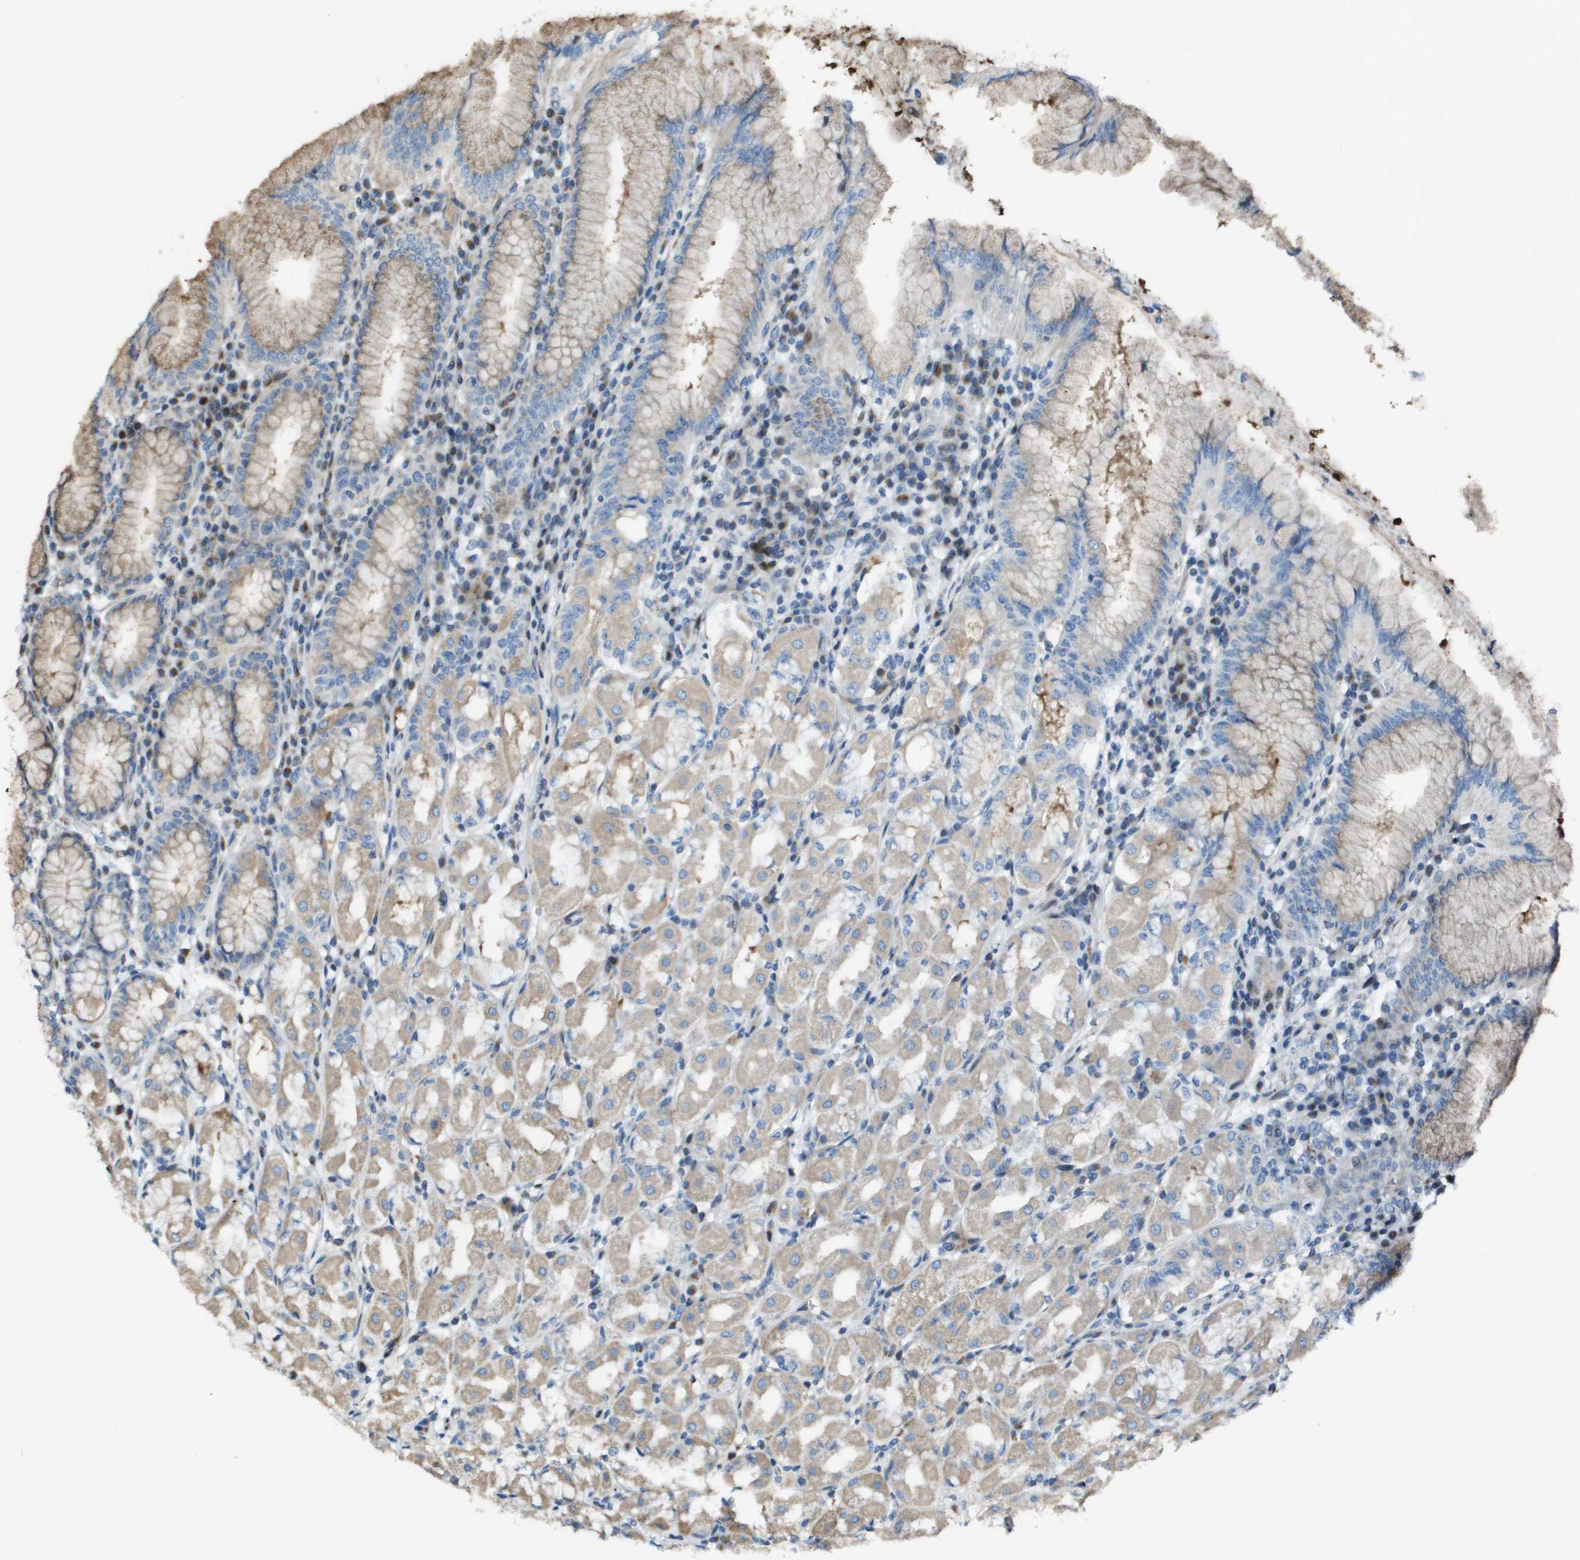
{"staining": {"intensity": "moderate", "quantity": "25%-75%", "location": "cytoplasmic/membranous"}, "tissue": "stomach", "cell_type": "Glandular cells", "image_type": "normal", "snomed": [{"axis": "morphology", "description": "Normal tissue, NOS"}, {"axis": "topography", "description": "Stomach"}, {"axis": "topography", "description": "Stomach, lower"}], "caption": "High-power microscopy captured an immunohistochemistry (IHC) micrograph of normal stomach, revealing moderate cytoplasmic/membranous positivity in about 25%-75% of glandular cells.", "gene": "MGAT3", "patient": {"sex": "female", "age": 56}}